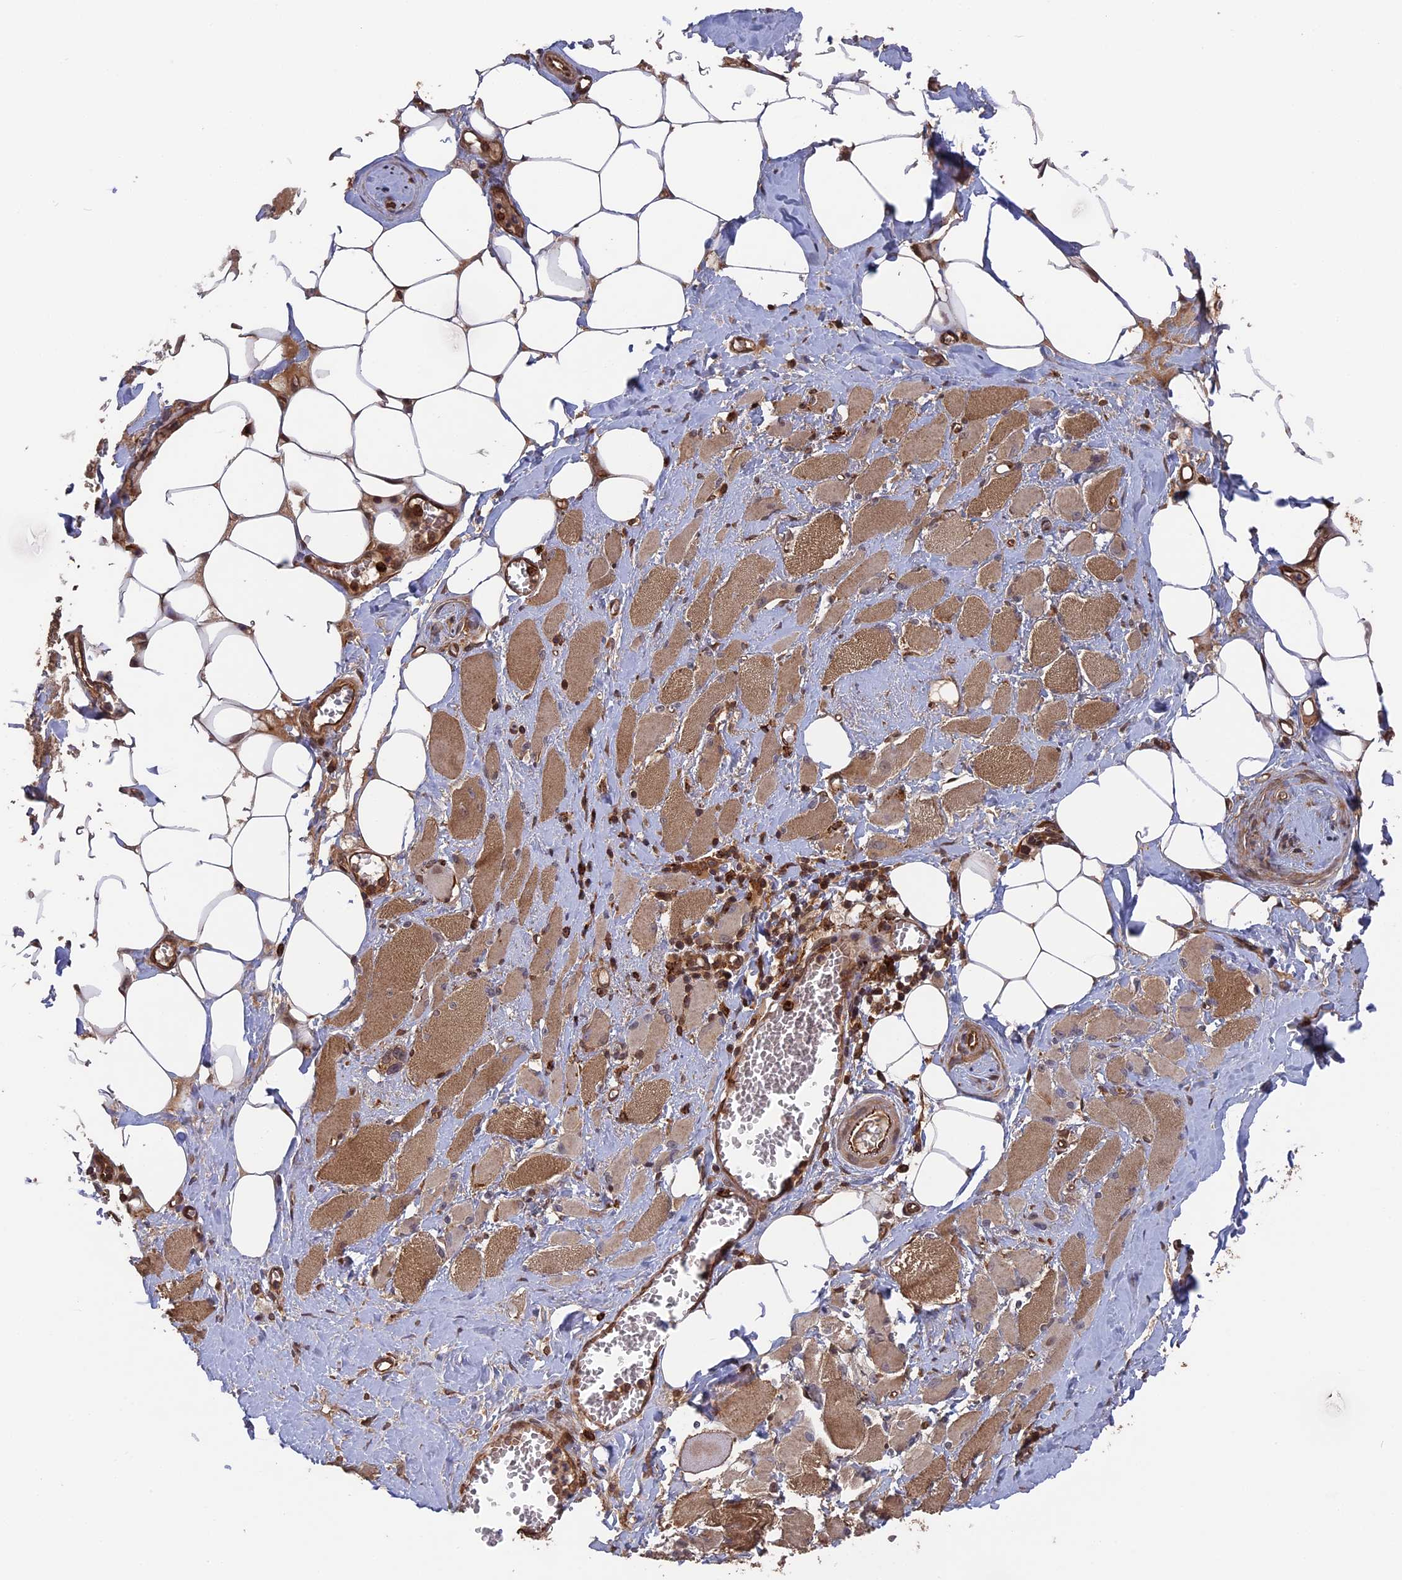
{"staining": {"intensity": "moderate", "quantity": ">75%", "location": "cytoplasmic/membranous"}, "tissue": "skeletal muscle", "cell_type": "Myocytes", "image_type": "normal", "snomed": [{"axis": "morphology", "description": "Normal tissue, NOS"}, {"axis": "morphology", "description": "Basal cell carcinoma"}, {"axis": "topography", "description": "Skeletal muscle"}], "caption": "Immunohistochemistry of benign human skeletal muscle reveals medium levels of moderate cytoplasmic/membranous positivity in about >75% of myocytes.", "gene": "TELO2", "patient": {"sex": "female", "age": 64}}